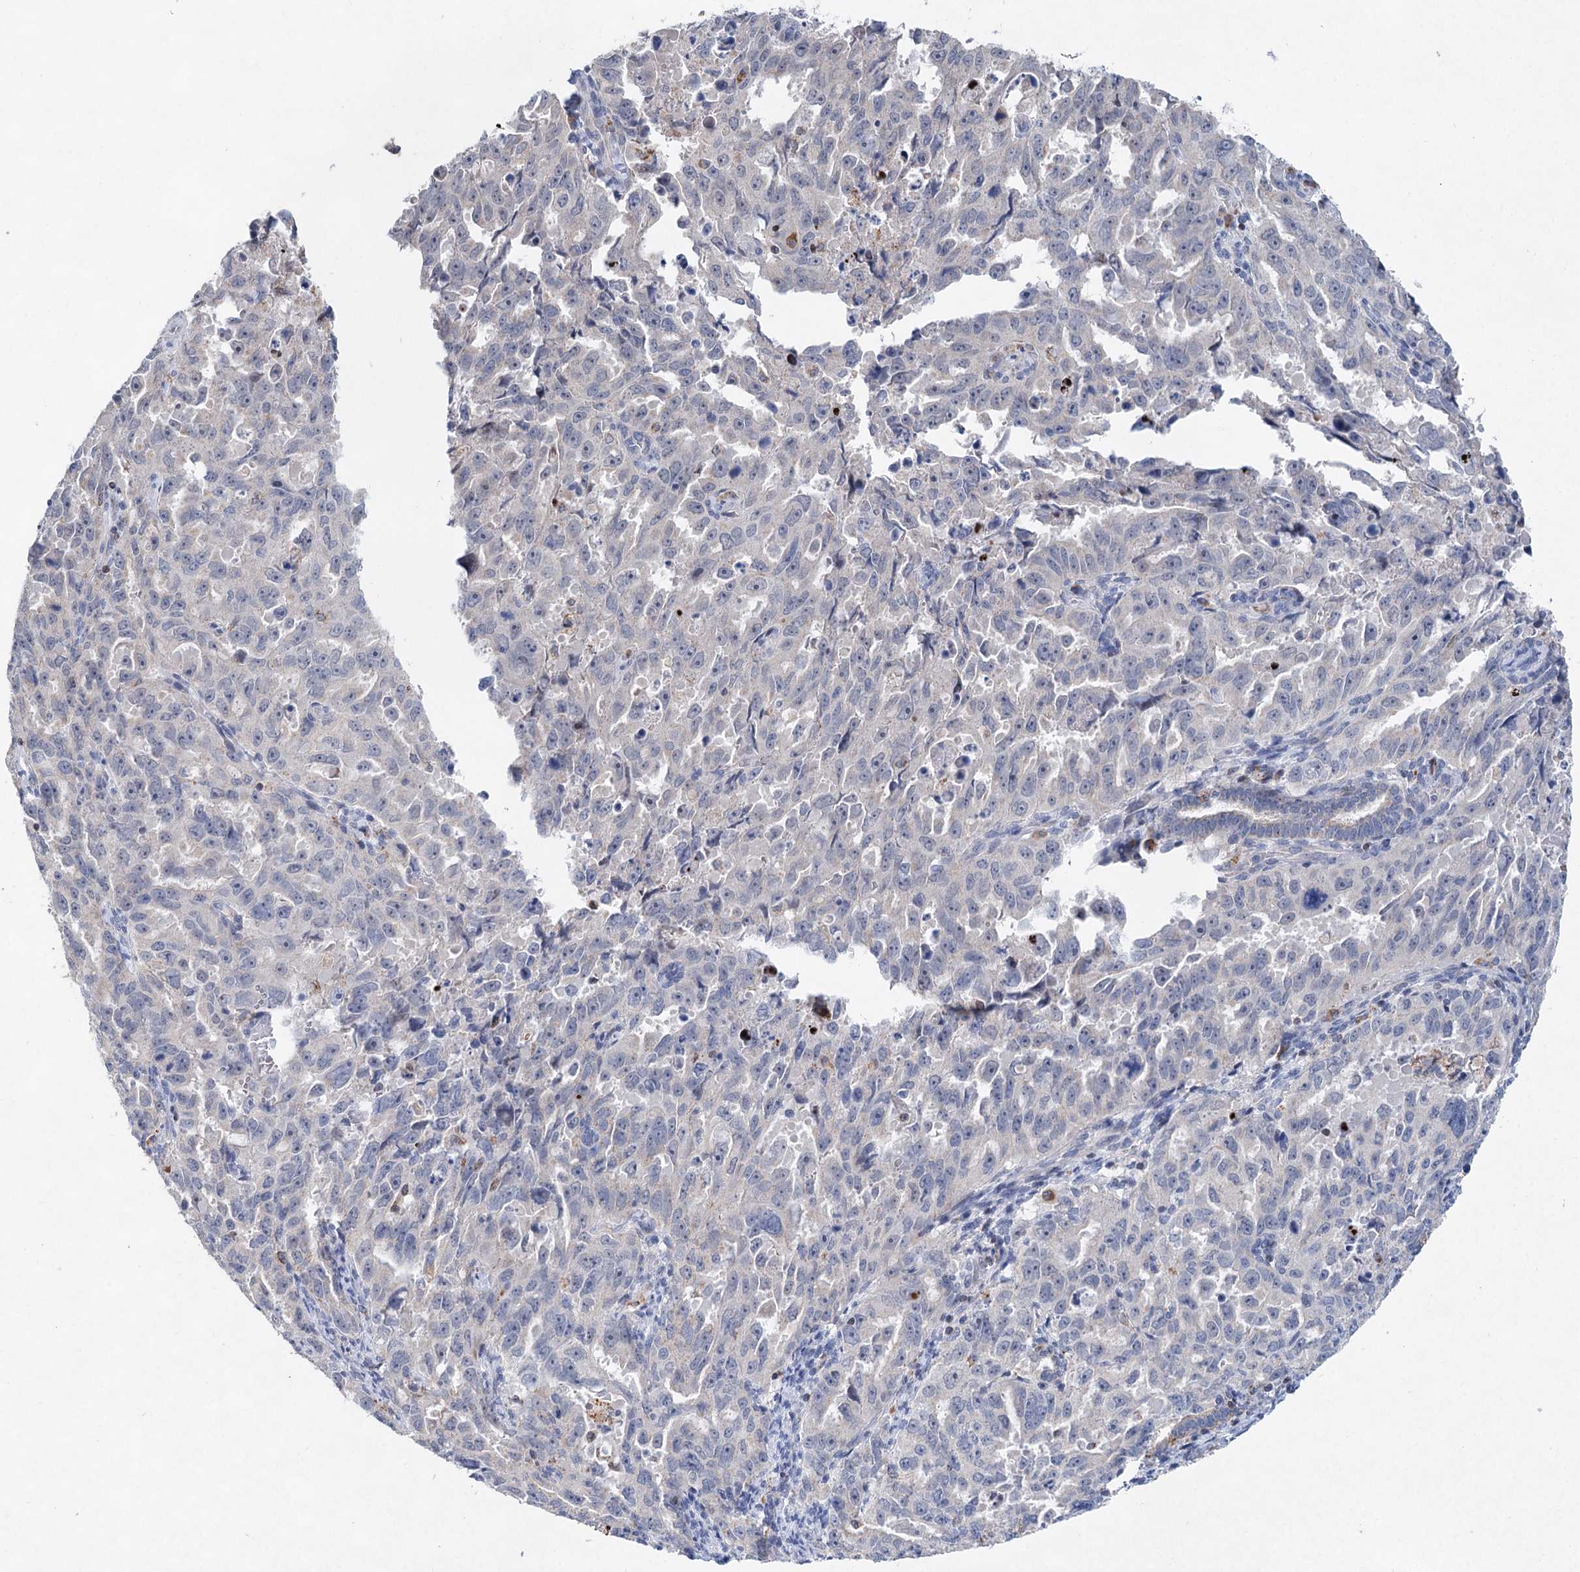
{"staining": {"intensity": "negative", "quantity": "none", "location": "none"}, "tissue": "endometrial cancer", "cell_type": "Tumor cells", "image_type": "cancer", "snomed": [{"axis": "morphology", "description": "Adenocarcinoma, NOS"}, {"axis": "topography", "description": "Endometrium"}], "caption": "Endometrial cancer (adenocarcinoma) stained for a protein using immunohistochemistry (IHC) demonstrates no staining tumor cells.", "gene": "XPO6", "patient": {"sex": "female", "age": 65}}